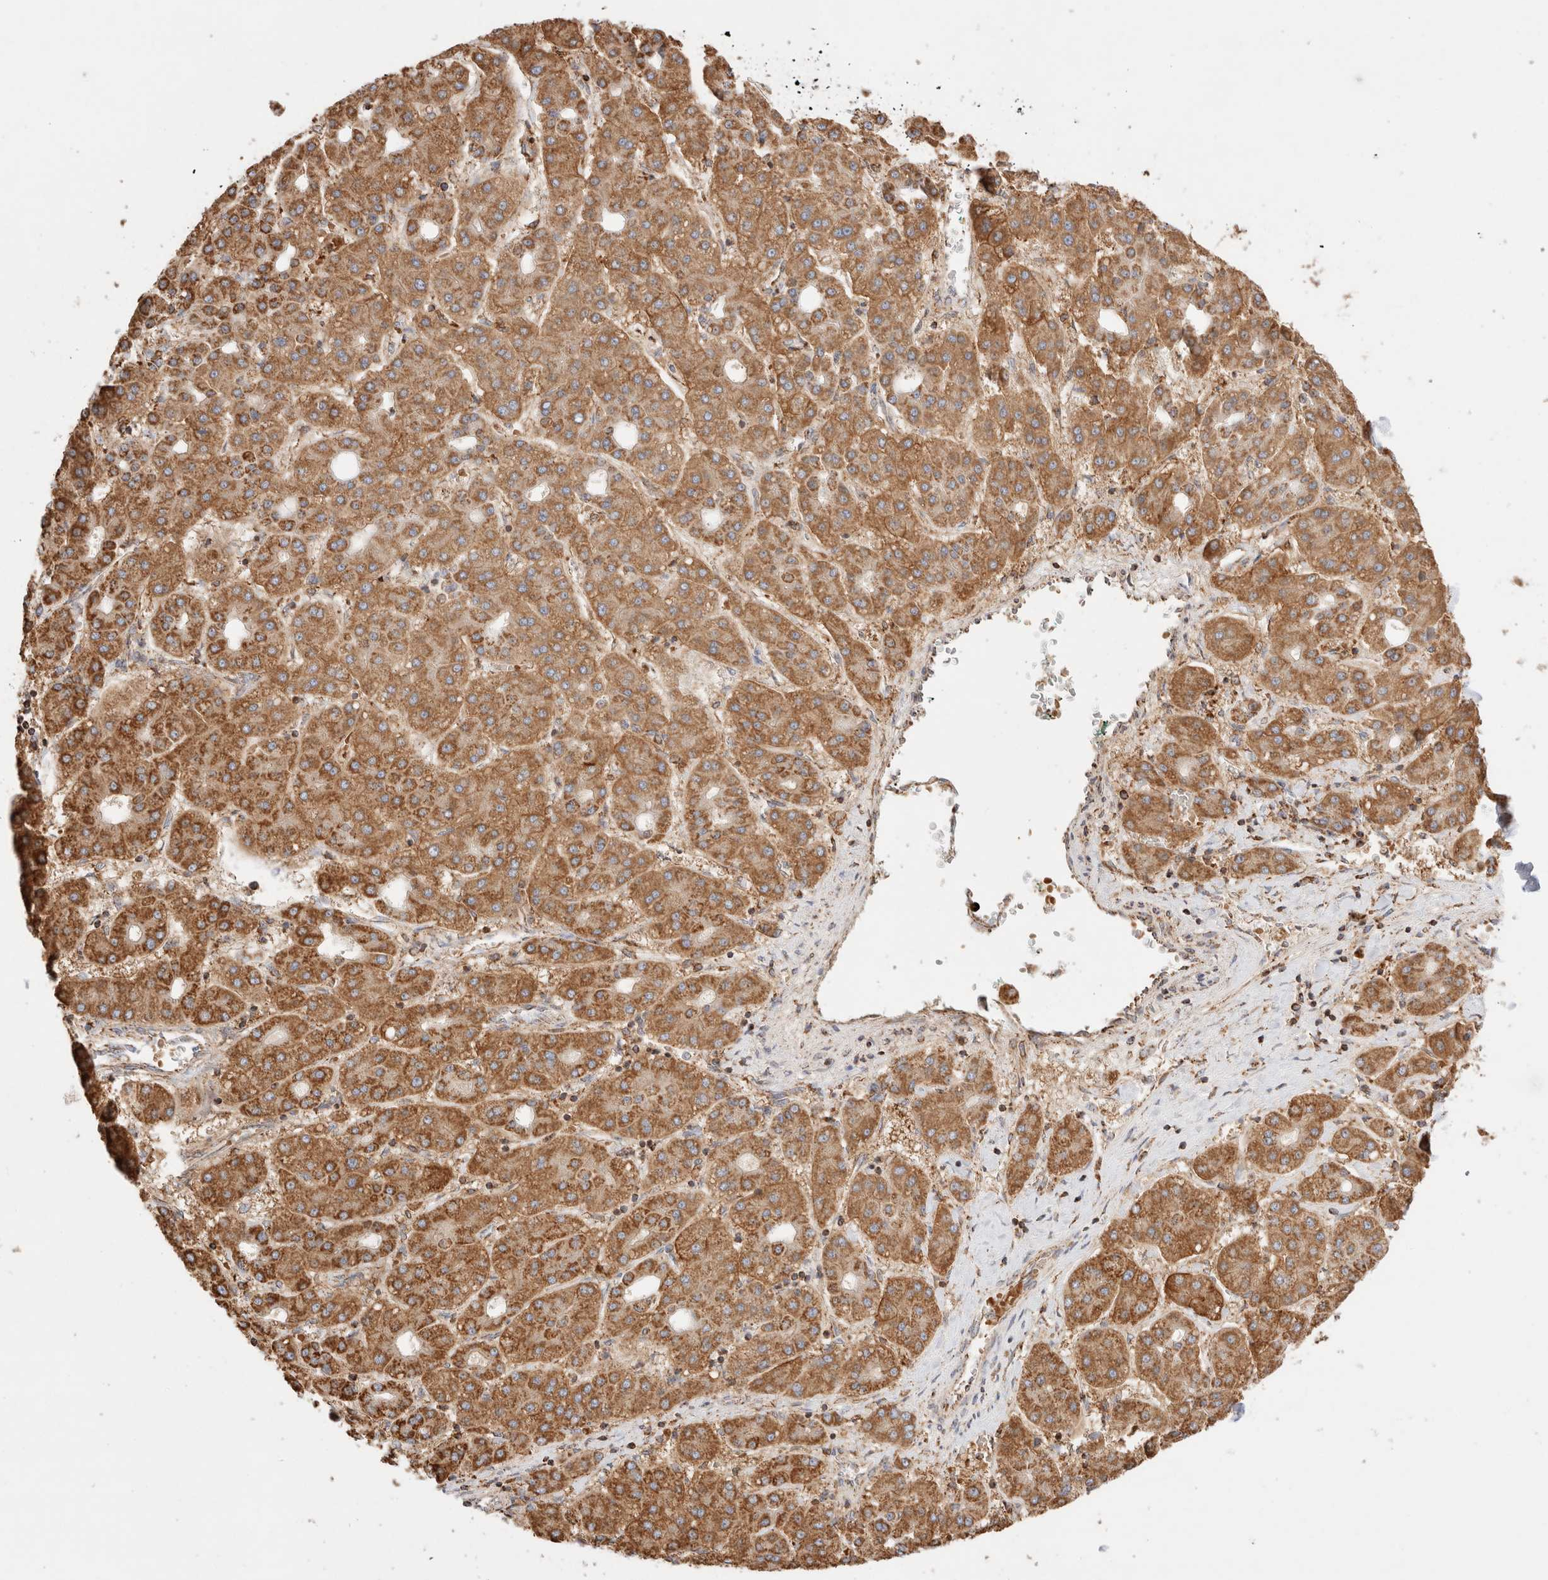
{"staining": {"intensity": "moderate", "quantity": ">75%", "location": "cytoplasmic/membranous"}, "tissue": "liver cancer", "cell_type": "Tumor cells", "image_type": "cancer", "snomed": [{"axis": "morphology", "description": "Carcinoma, Hepatocellular, NOS"}, {"axis": "topography", "description": "Liver"}], "caption": "A medium amount of moderate cytoplasmic/membranous positivity is present in about >75% of tumor cells in liver cancer tissue.", "gene": "TMPPE", "patient": {"sex": "male", "age": 65}}